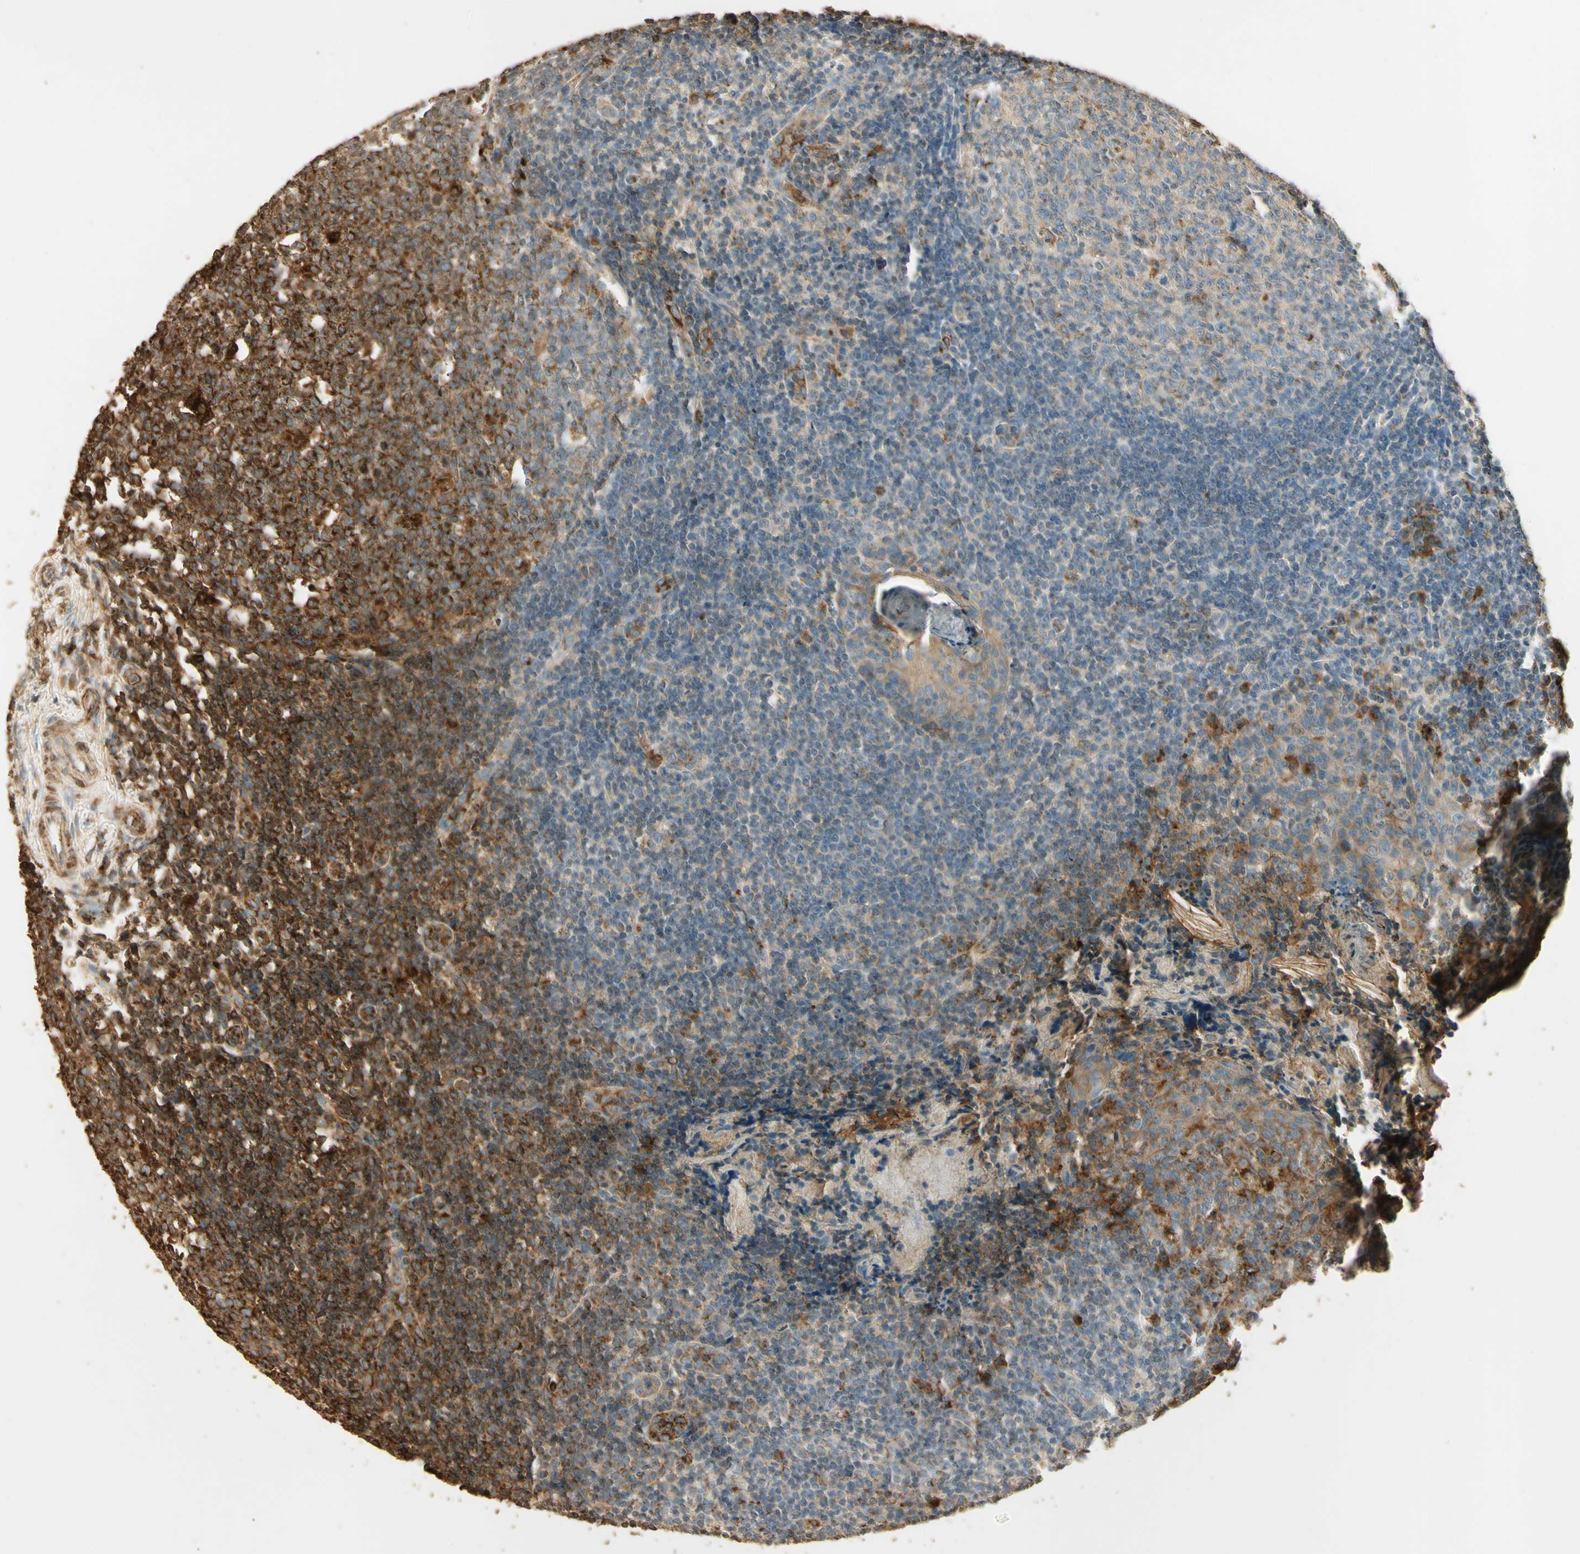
{"staining": {"intensity": "moderate", "quantity": "25%-75%", "location": "cytoplasmic/membranous"}, "tissue": "tonsil", "cell_type": "Germinal center cells", "image_type": "normal", "snomed": [{"axis": "morphology", "description": "Normal tissue, NOS"}, {"axis": "topography", "description": "Tonsil"}], "caption": "Immunohistochemistry (IHC) image of unremarkable tonsil: human tonsil stained using immunohistochemistry displays medium levels of moderate protein expression localized specifically in the cytoplasmic/membranous of germinal center cells, appearing as a cytoplasmic/membranous brown color.", "gene": "ARHGEF17", "patient": {"sex": "female", "age": 19}}